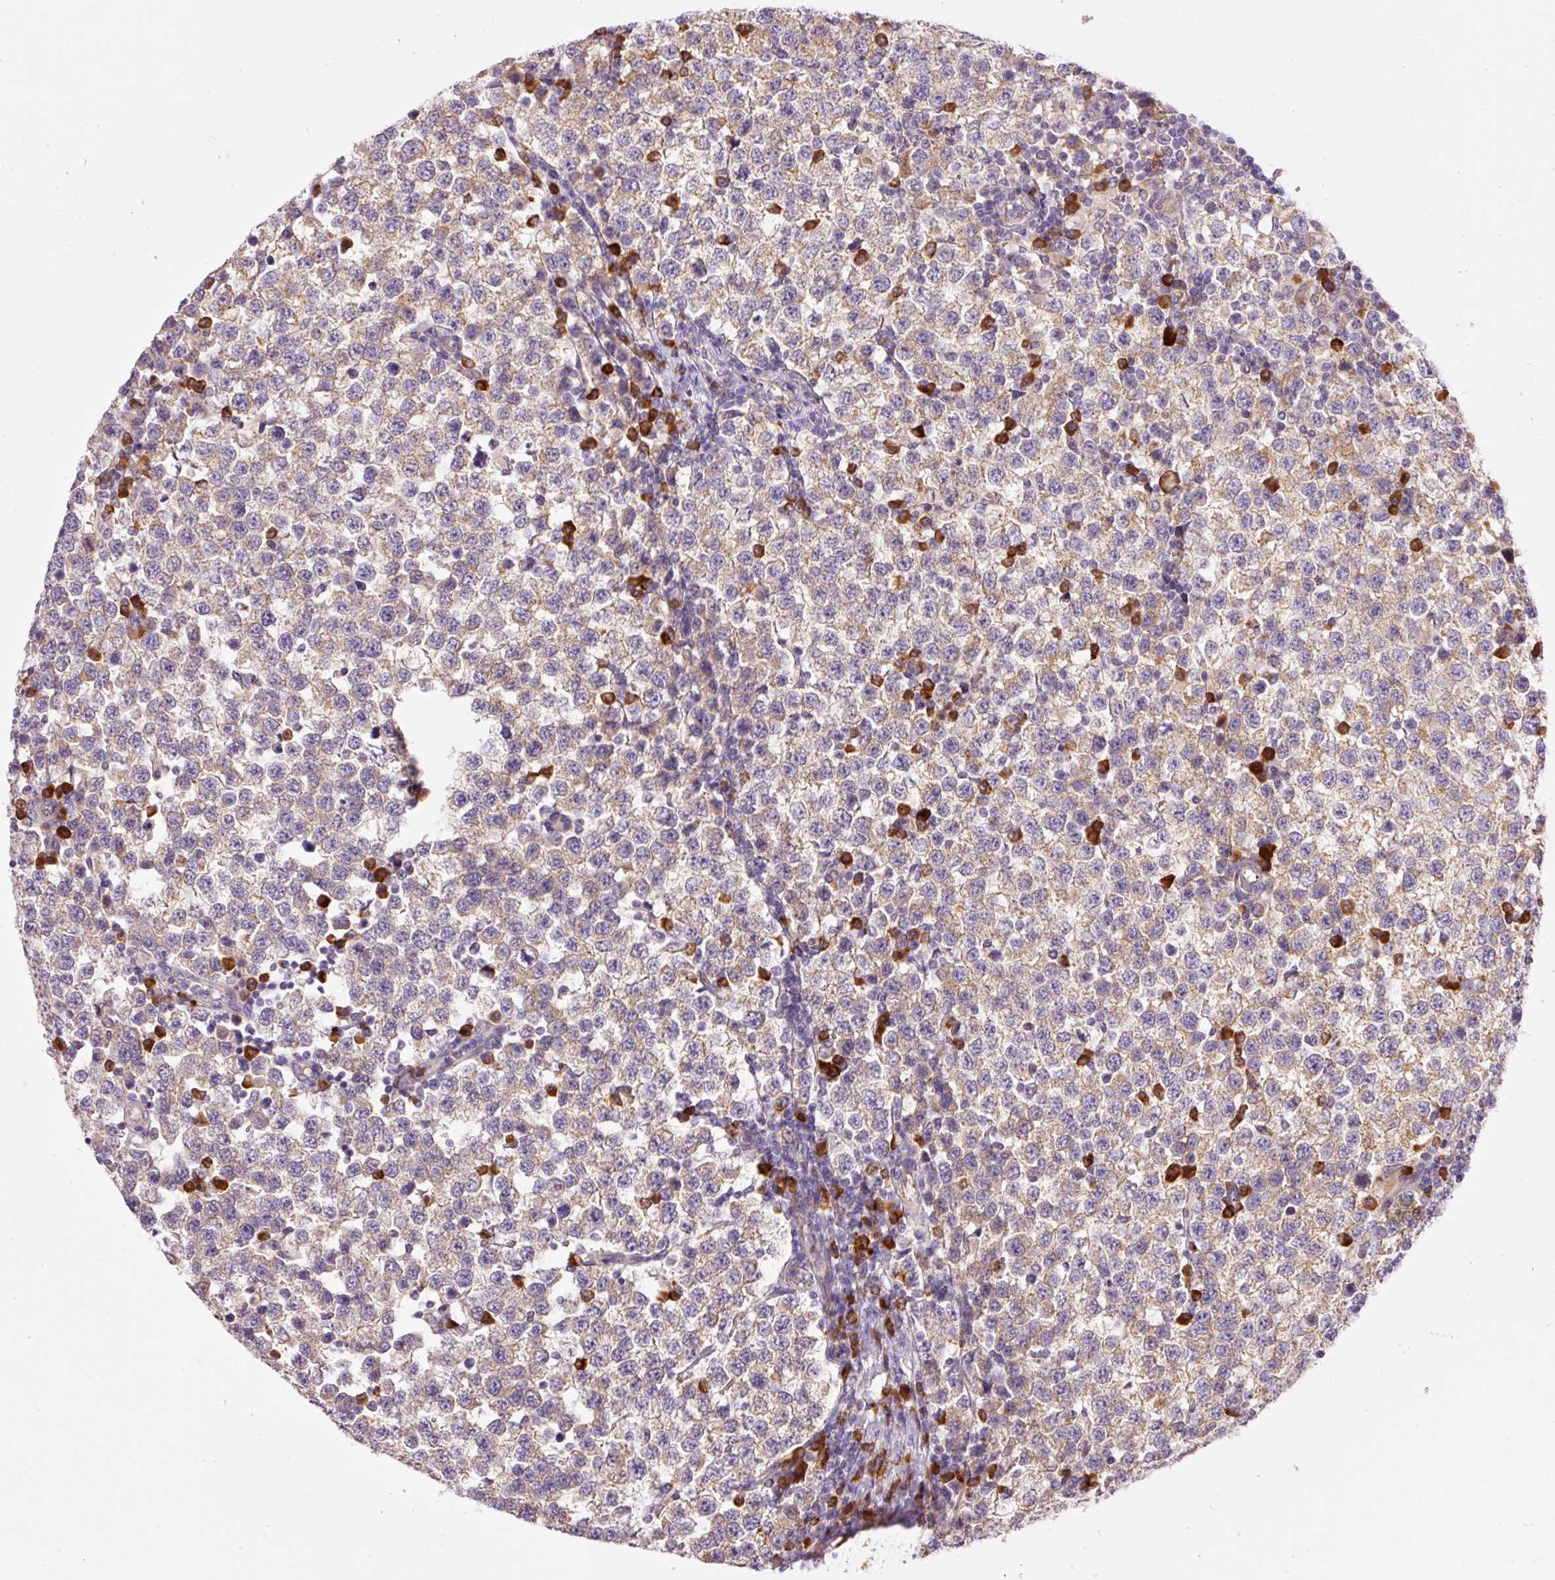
{"staining": {"intensity": "weak", "quantity": ">75%", "location": "cytoplasmic/membranous"}, "tissue": "testis cancer", "cell_type": "Tumor cells", "image_type": "cancer", "snomed": [{"axis": "morphology", "description": "Seminoma, NOS"}, {"axis": "topography", "description": "Testis"}], "caption": "An immunohistochemistry (IHC) image of neoplastic tissue is shown. Protein staining in brown shows weak cytoplasmic/membranous positivity in testis cancer (seminoma) within tumor cells. (DAB = brown stain, brightfield microscopy at high magnification).", "gene": "PNPLA5", "patient": {"sex": "male", "age": 34}}